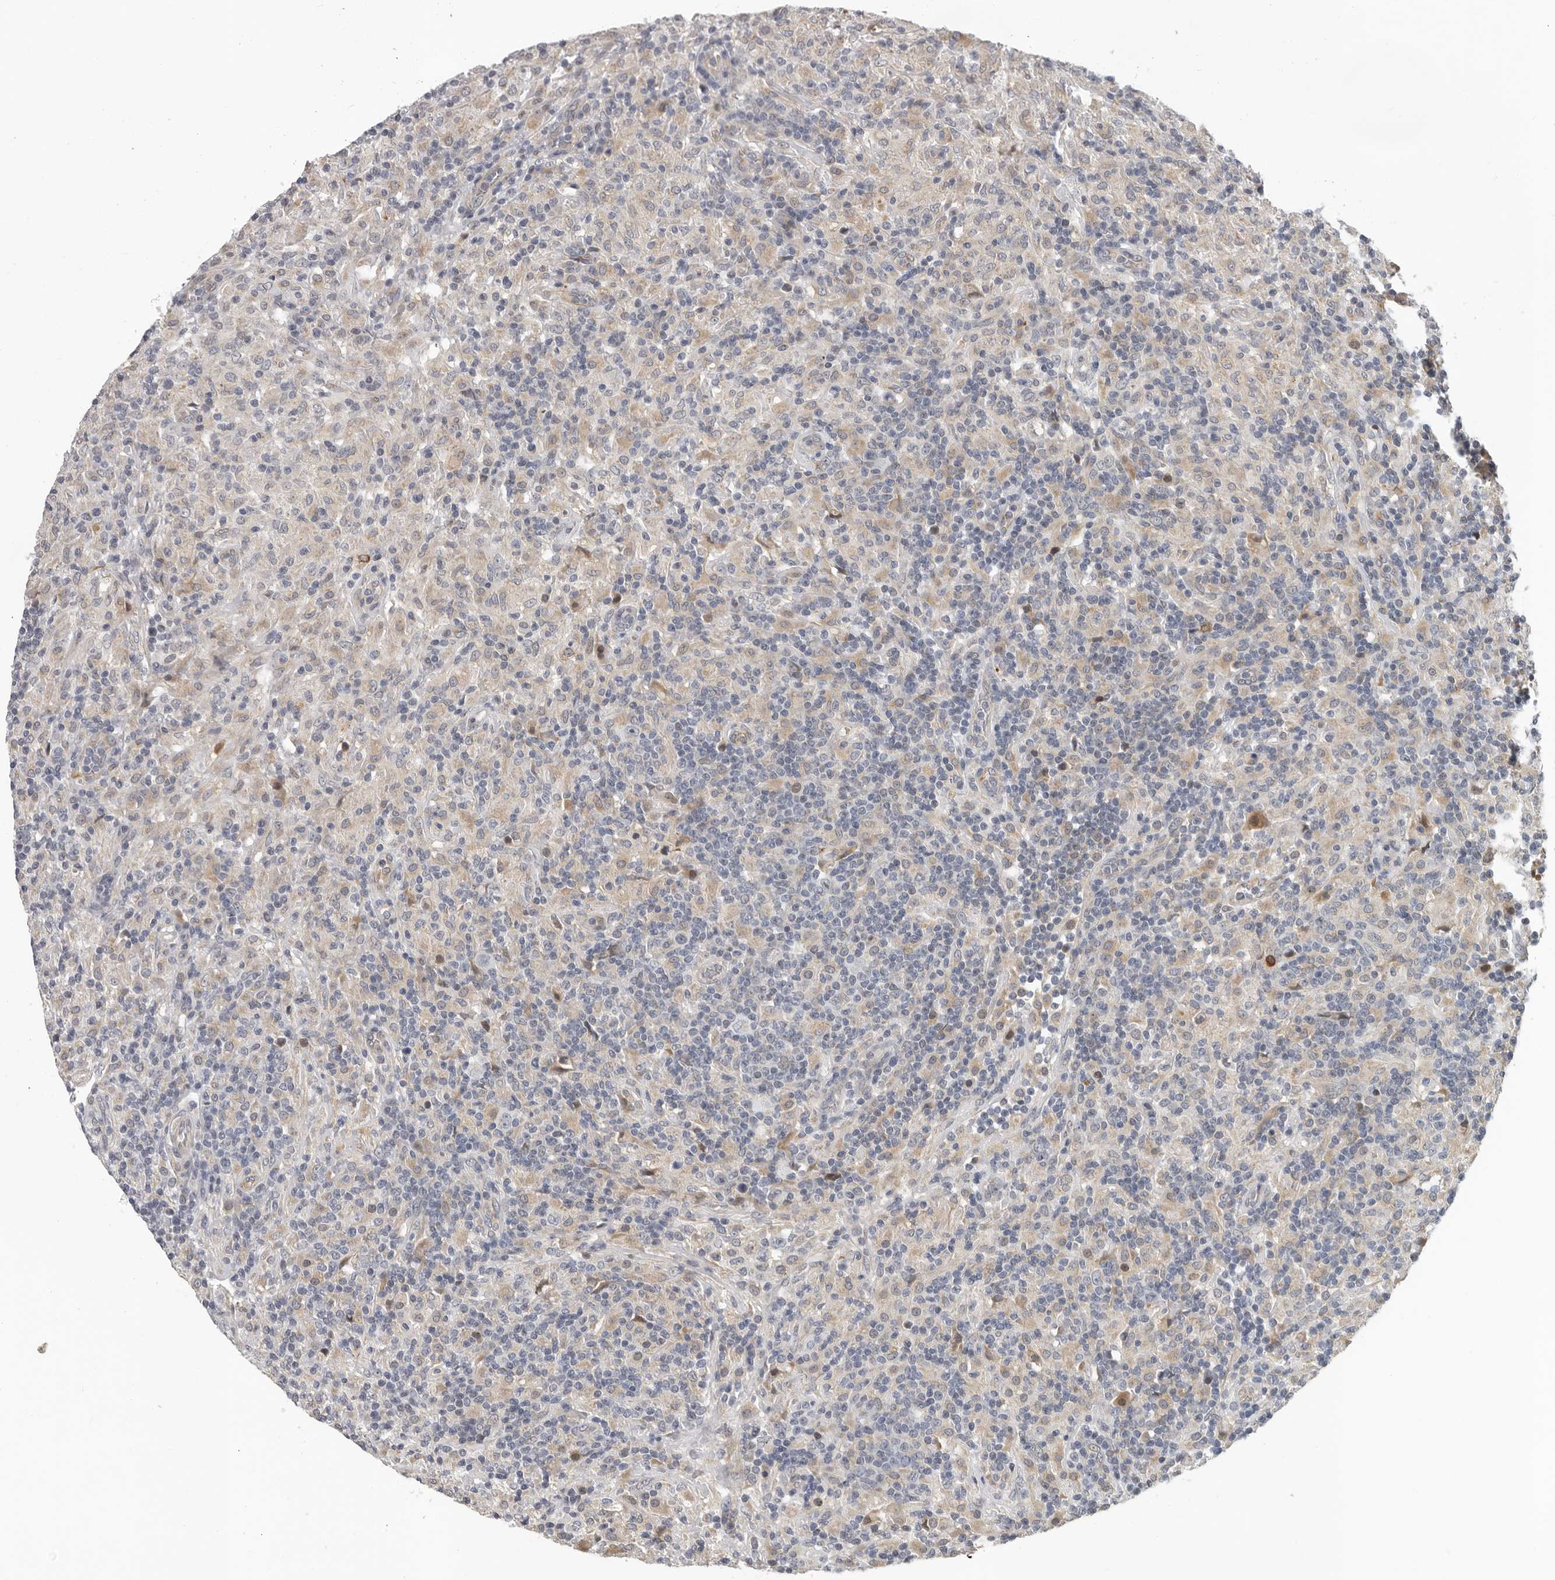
{"staining": {"intensity": "negative", "quantity": "none", "location": "none"}, "tissue": "lymphoma", "cell_type": "Tumor cells", "image_type": "cancer", "snomed": [{"axis": "morphology", "description": "Hodgkin's disease, NOS"}, {"axis": "topography", "description": "Lymph node"}], "caption": "Immunohistochemistry (IHC) image of human Hodgkin's disease stained for a protein (brown), which displays no staining in tumor cells.", "gene": "RNF157", "patient": {"sex": "male", "age": 70}}